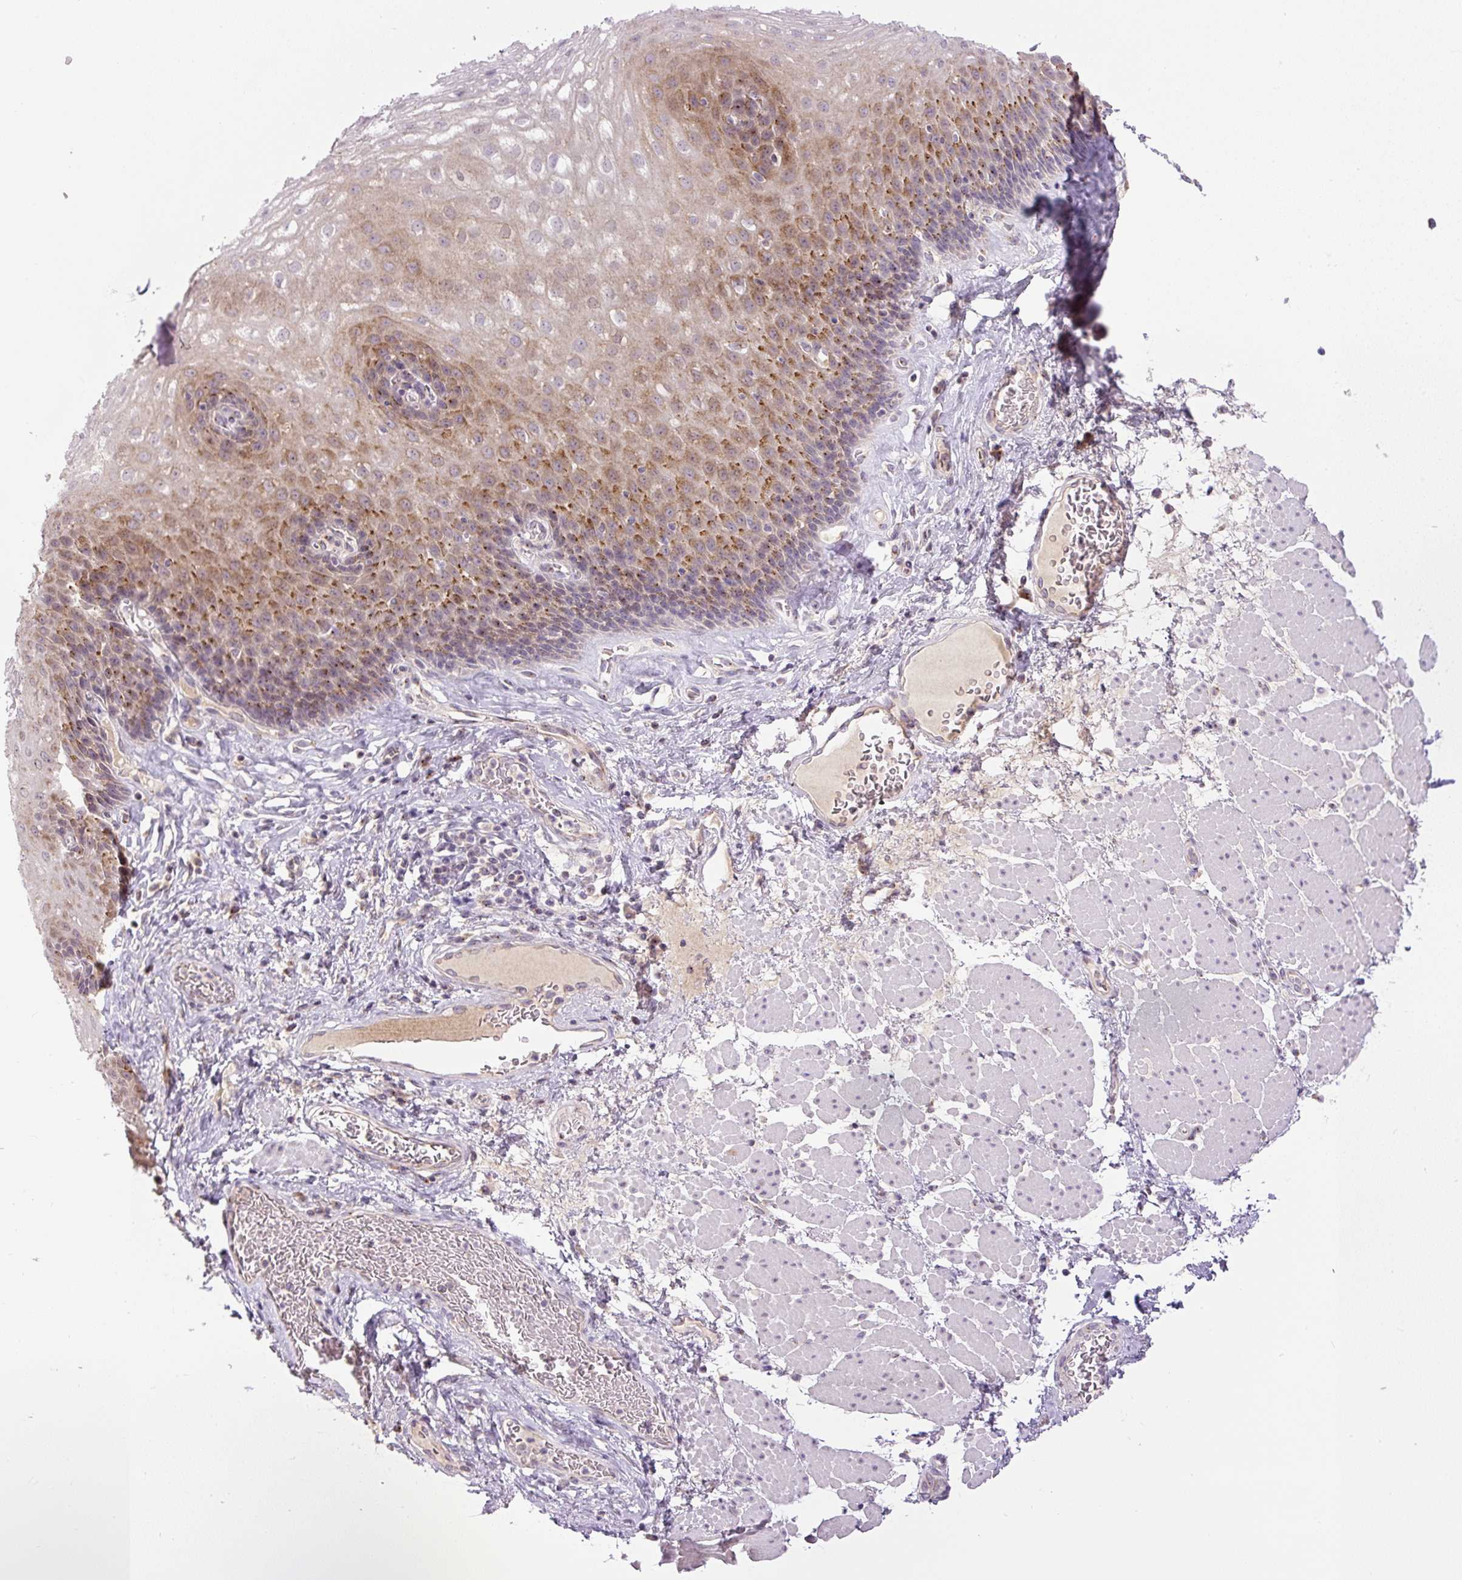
{"staining": {"intensity": "moderate", "quantity": ">75%", "location": "cytoplasmic/membranous"}, "tissue": "esophagus", "cell_type": "Squamous epithelial cells", "image_type": "normal", "snomed": [{"axis": "morphology", "description": "Normal tissue, NOS"}, {"axis": "topography", "description": "Esophagus"}], "caption": "DAB (3,3'-diaminobenzidine) immunohistochemical staining of unremarkable esophagus exhibits moderate cytoplasmic/membranous protein positivity in approximately >75% of squamous epithelial cells.", "gene": "PCM1", "patient": {"sex": "female", "age": 66}}